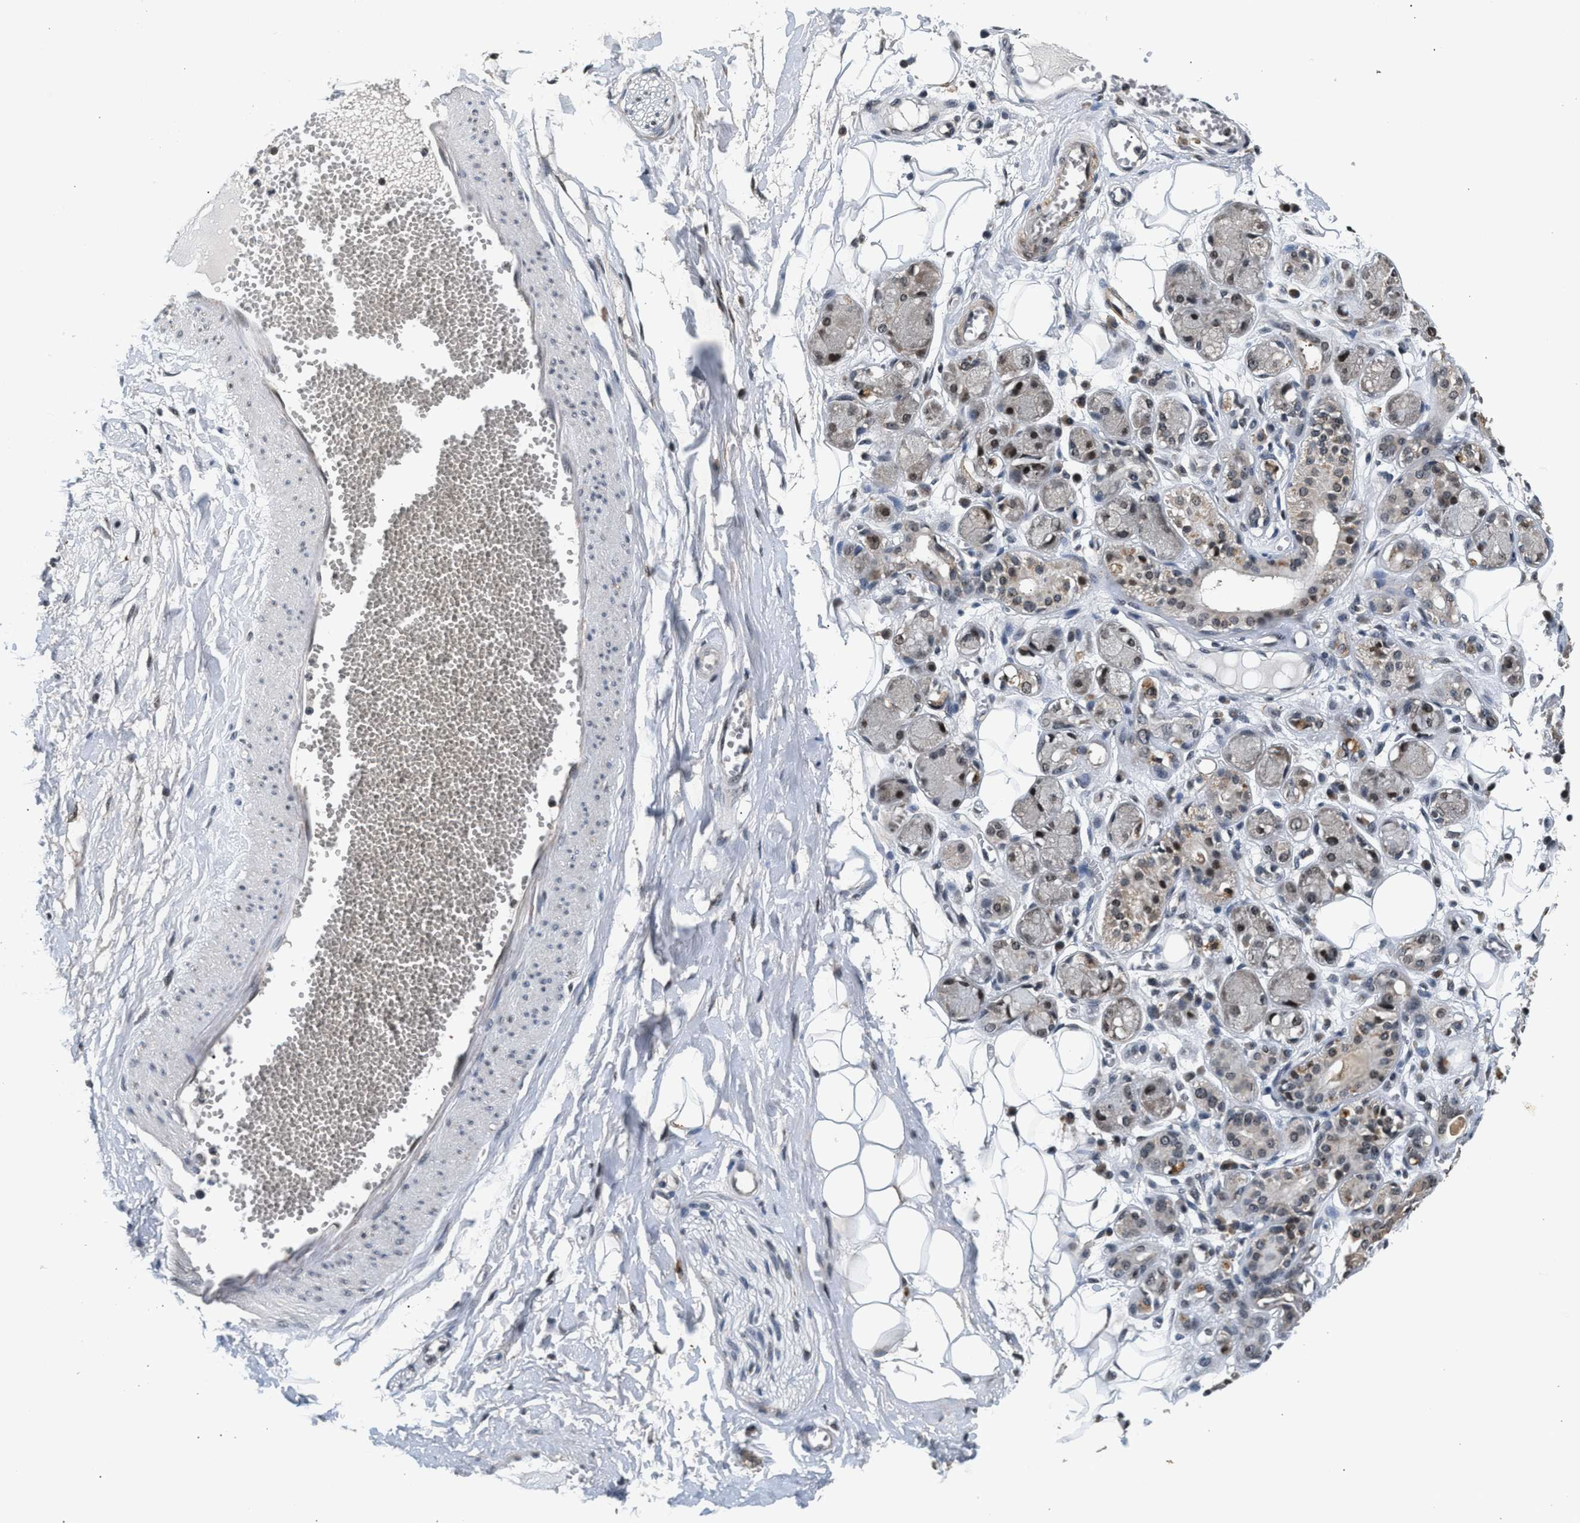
{"staining": {"intensity": "negative", "quantity": "none", "location": "none"}, "tissue": "adipose tissue", "cell_type": "Adipocytes", "image_type": "normal", "snomed": [{"axis": "morphology", "description": "Normal tissue, NOS"}, {"axis": "morphology", "description": "Inflammation, NOS"}, {"axis": "topography", "description": "Salivary gland"}, {"axis": "topography", "description": "Peripheral nerve tissue"}], "caption": "Protein analysis of benign adipose tissue shows no significant positivity in adipocytes.", "gene": "RBM33", "patient": {"sex": "female", "age": 75}}